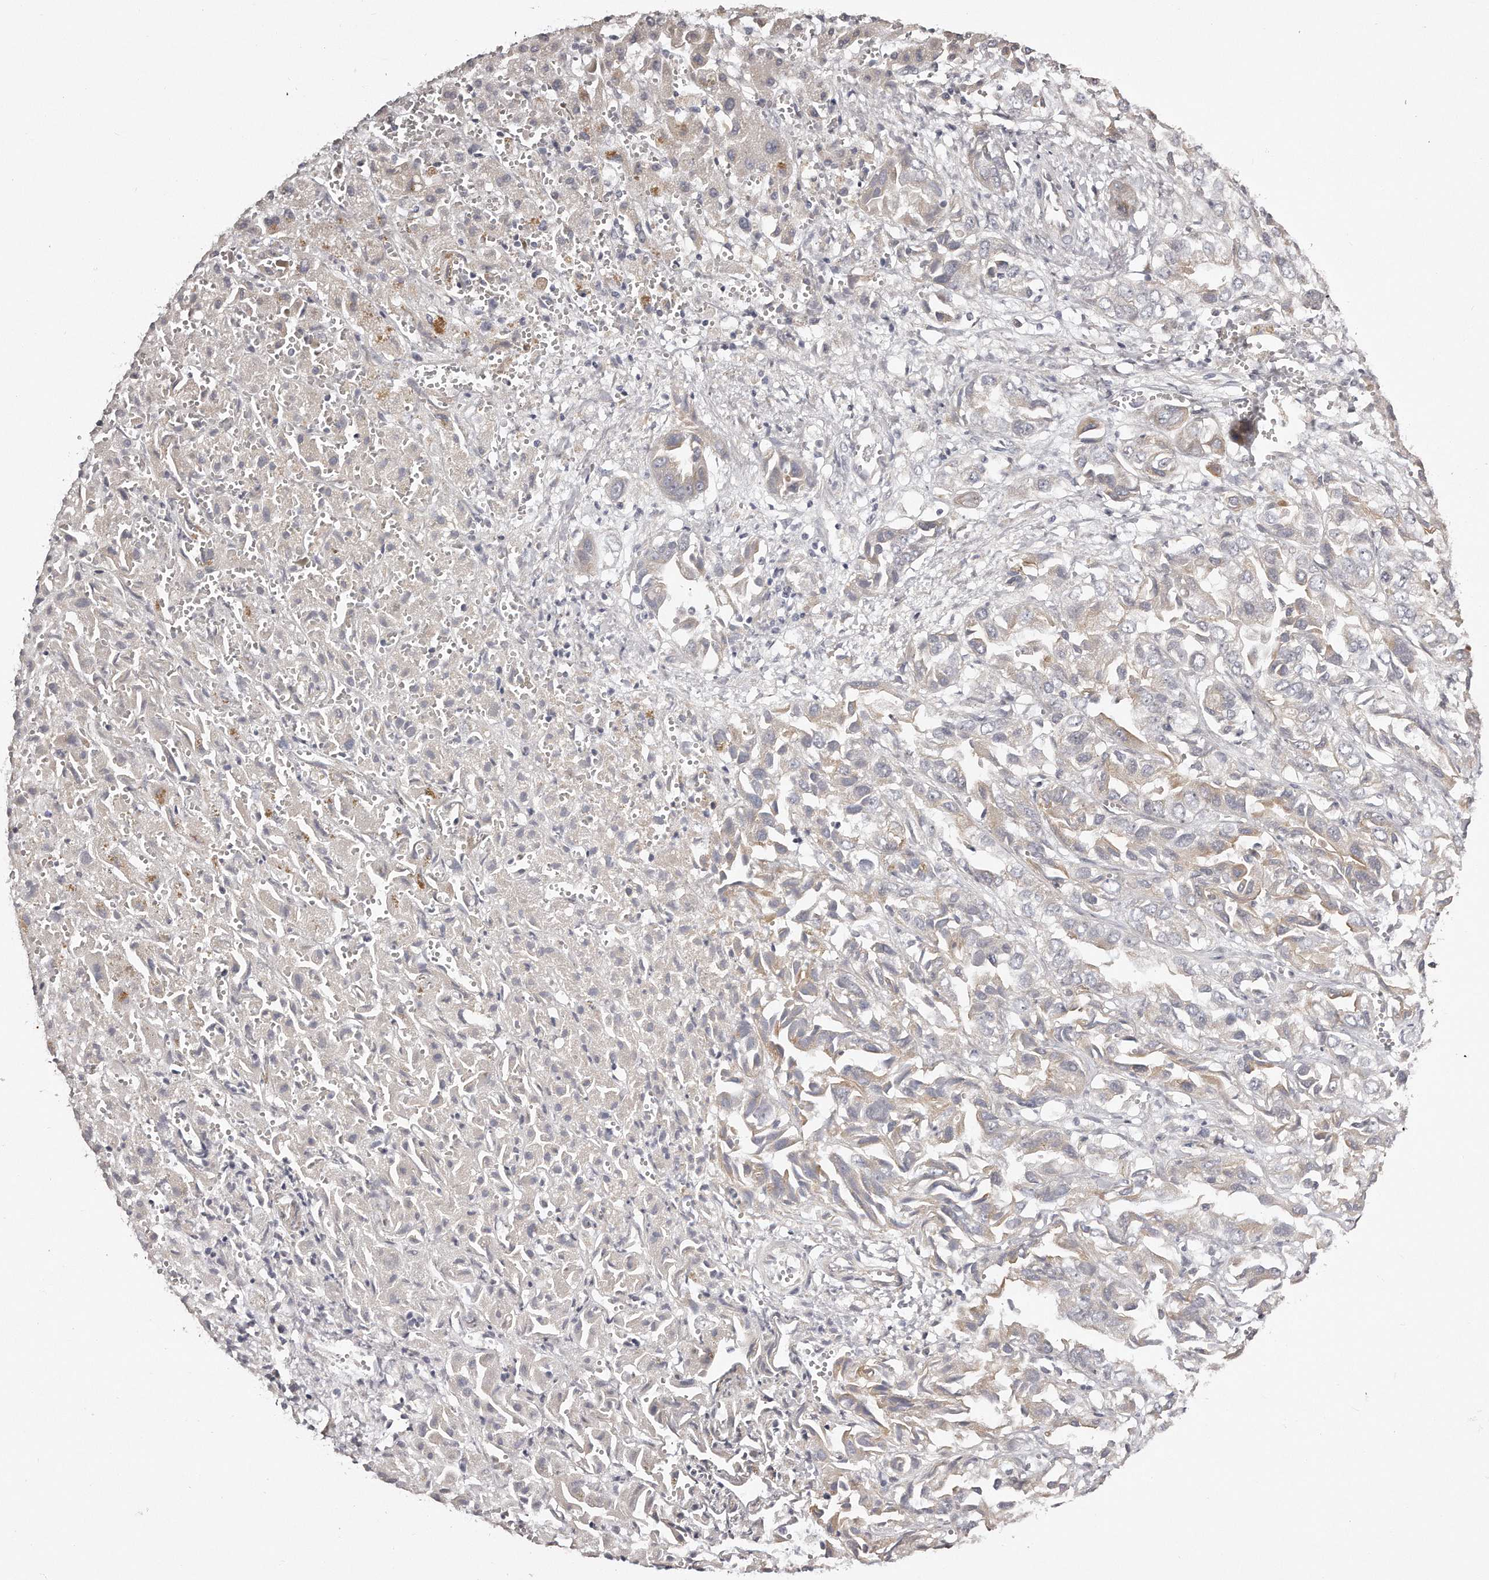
{"staining": {"intensity": "weak", "quantity": "<25%", "location": "cytoplasmic/membranous"}, "tissue": "liver cancer", "cell_type": "Tumor cells", "image_type": "cancer", "snomed": [{"axis": "morphology", "description": "Cholangiocarcinoma"}, {"axis": "topography", "description": "Liver"}], "caption": "IHC of liver cancer displays no staining in tumor cells.", "gene": "TRAPPC14", "patient": {"sex": "female", "age": 52}}